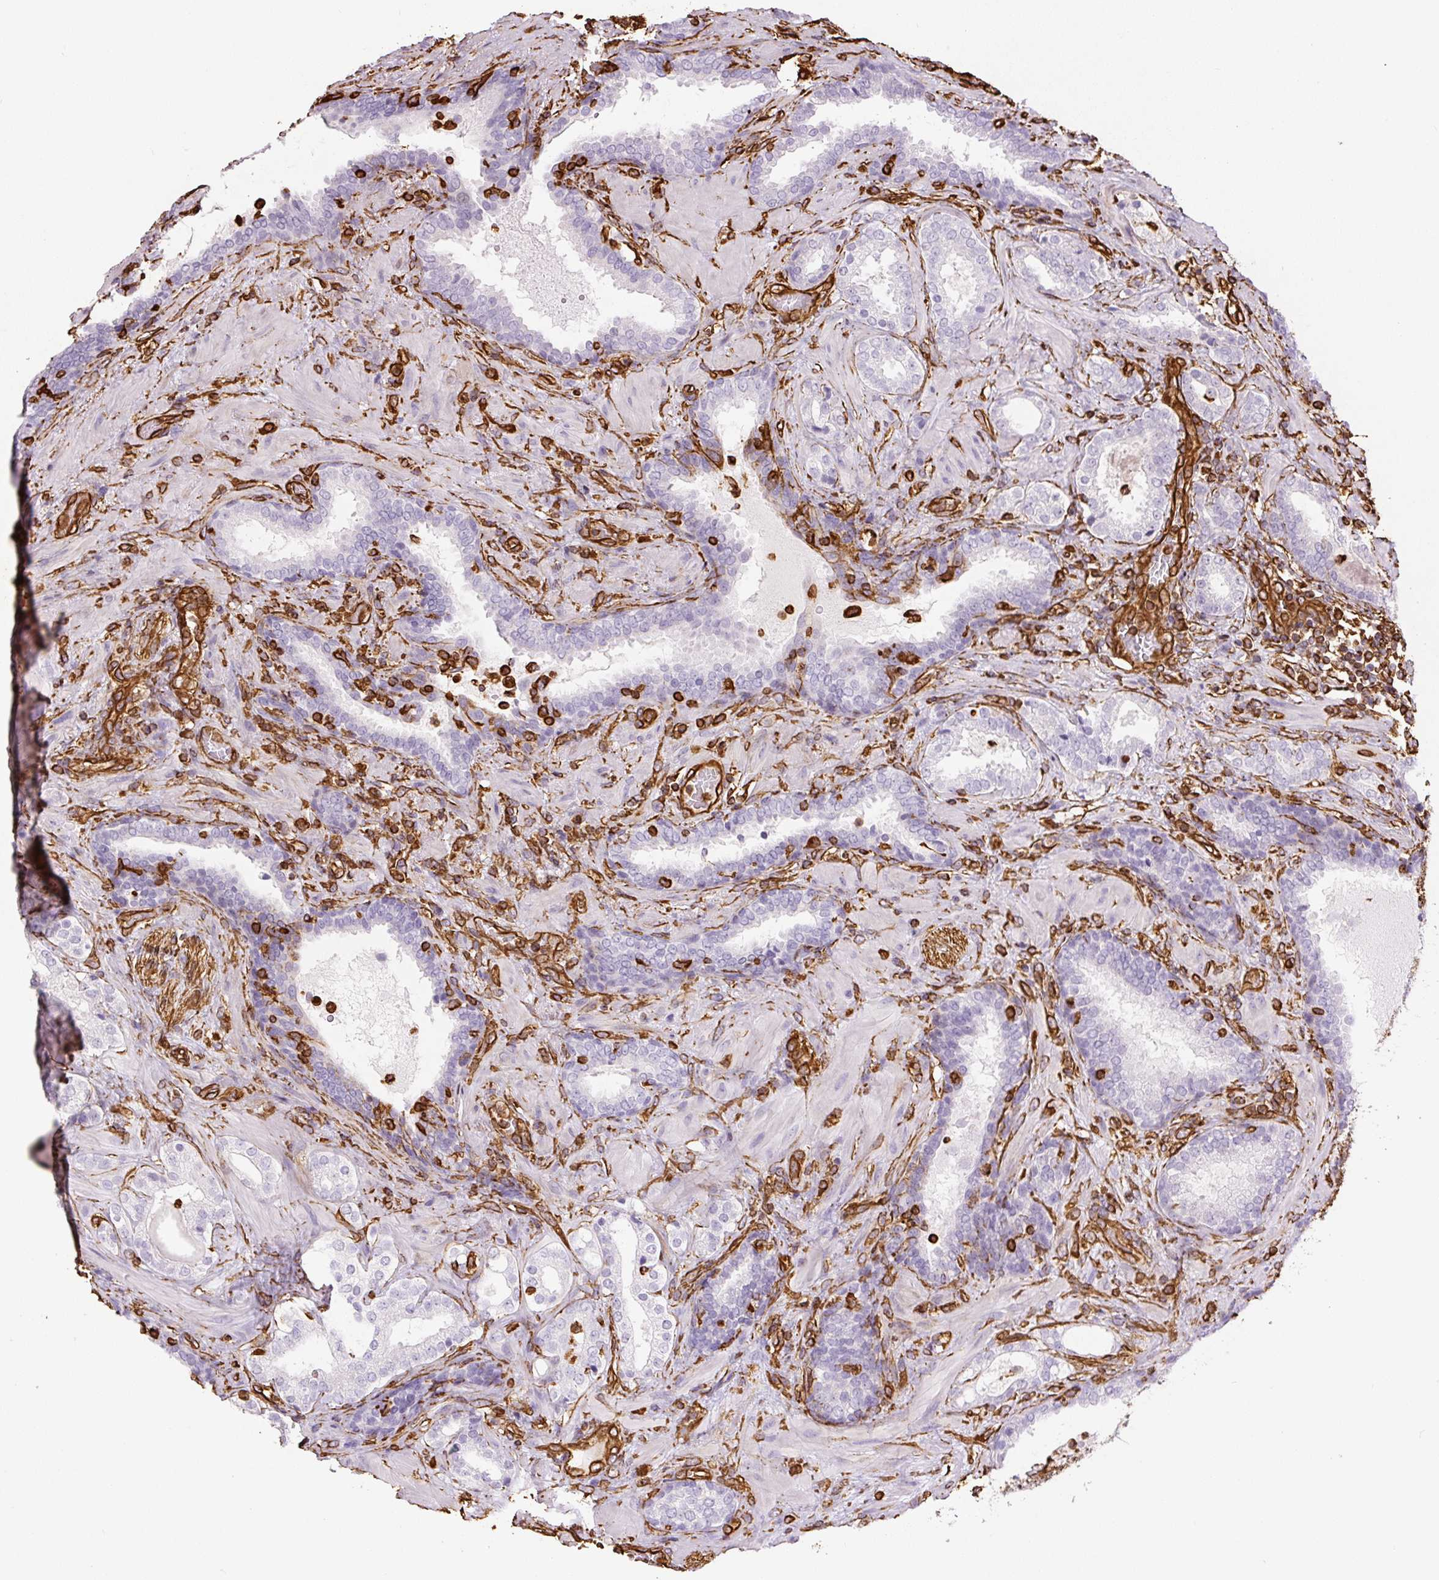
{"staining": {"intensity": "negative", "quantity": "none", "location": "none"}, "tissue": "prostate cancer", "cell_type": "Tumor cells", "image_type": "cancer", "snomed": [{"axis": "morphology", "description": "Adenocarcinoma, High grade"}, {"axis": "topography", "description": "Prostate"}], "caption": "Immunohistochemistry of human prostate cancer (high-grade adenocarcinoma) demonstrates no expression in tumor cells.", "gene": "VIM", "patient": {"sex": "male", "age": 65}}